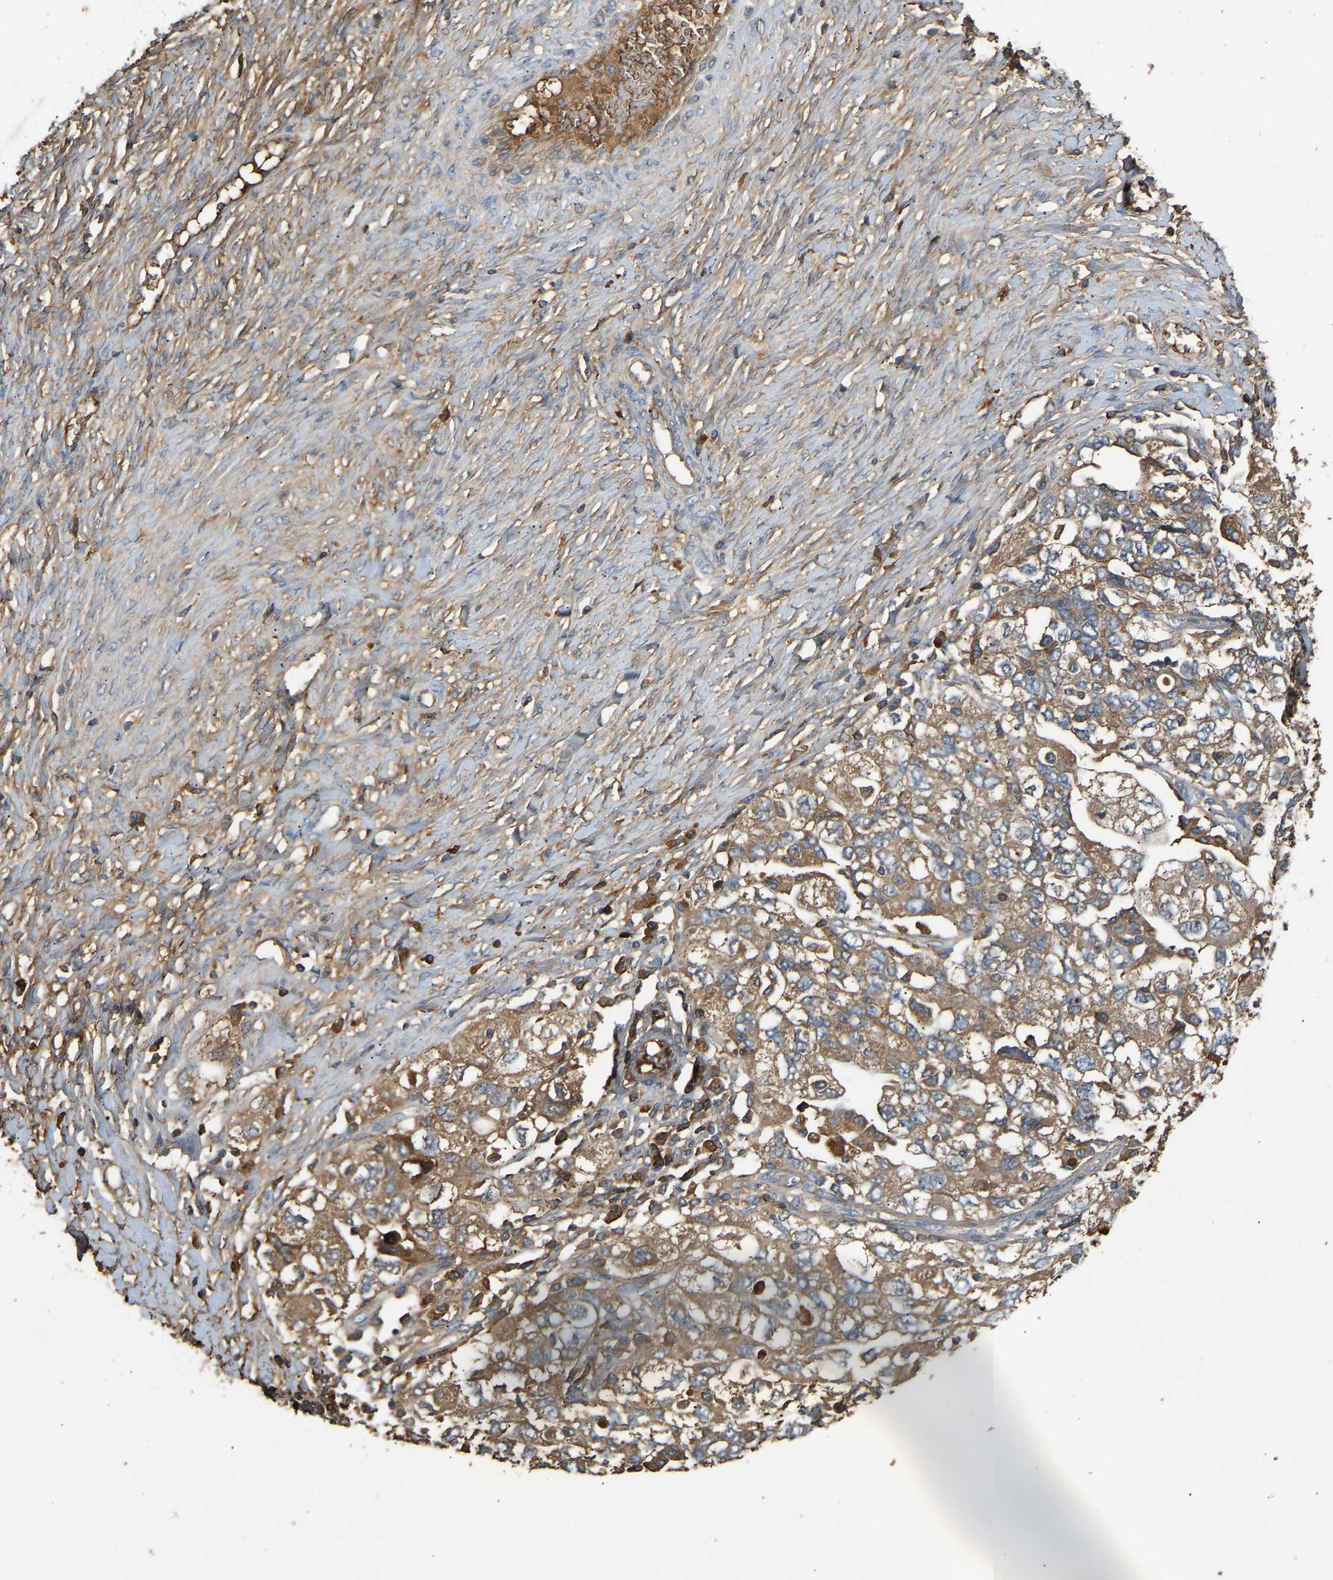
{"staining": {"intensity": "moderate", "quantity": ">75%", "location": "cytoplasmic/membranous"}, "tissue": "ovarian cancer", "cell_type": "Tumor cells", "image_type": "cancer", "snomed": [{"axis": "morphology", "description": "Carcinoma, NOS"}, {"axis": "morphology", "description": "Cystadenocarcinoma, serous, NOS"}, {"axis": "topography", "description": "Ovary"}], "caption": "Human serous cystadenocarcinoma (ovarian) stained with a brown dye displays moderate cytoplasmic/membranous positive expression in about >75% of tumor cells.", "gene": "TMEM268", "patient": {"sex": "female", "age": 69}}